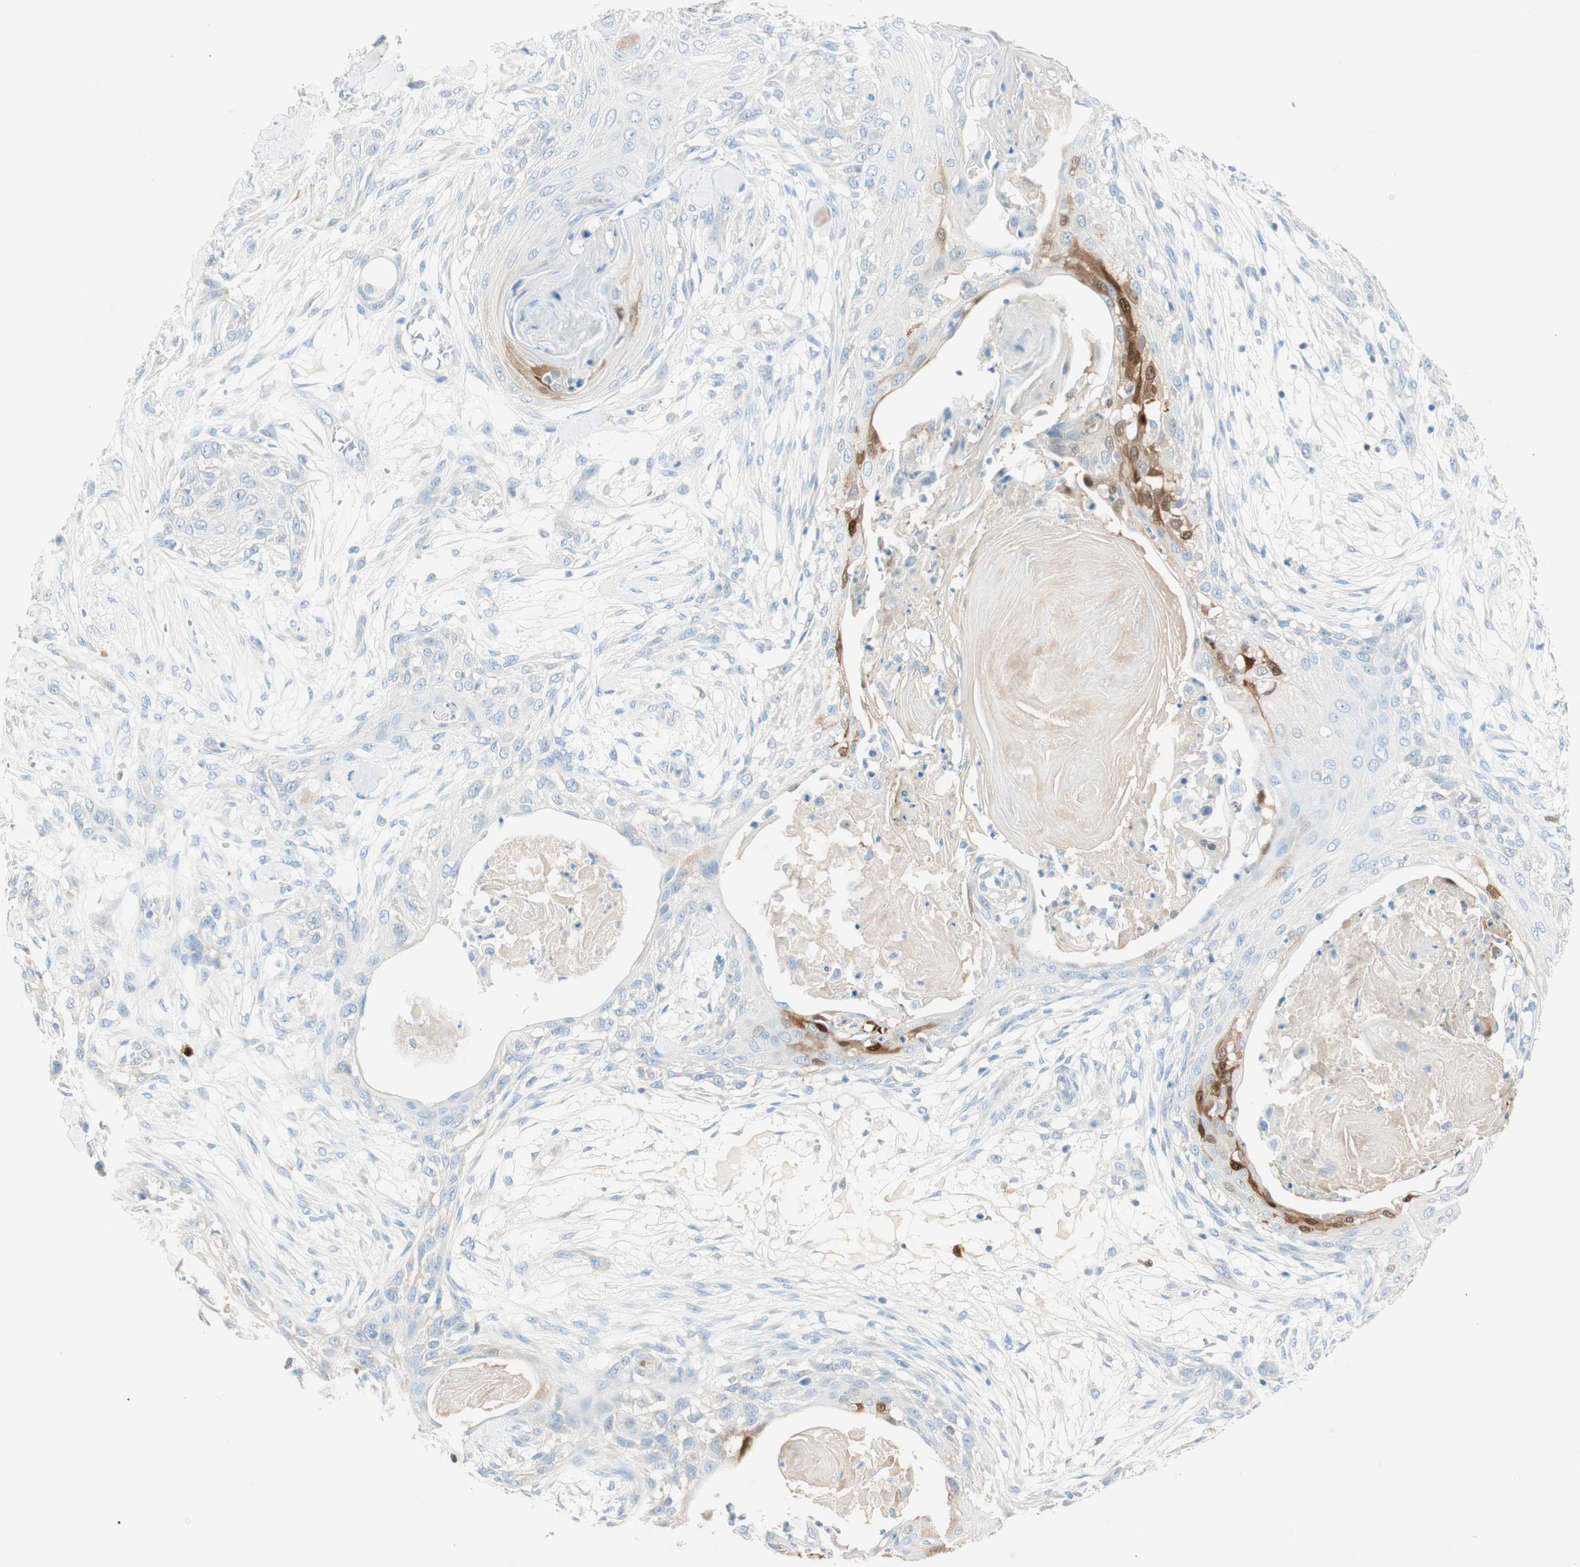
{"staining": {"intensity": "strong", "quantity": "<25%", "location": "cytoplasmic/membranous,nuclear"}, "tissue": "skin cancer", "cell_type": "Tumor cells", "image_type": "cancer", "snomed": [{"axis": "morphology", "description": "Squamous cell carcinoma, NOS"}, {"axis": "topography", "description": "Skin"}], "caption": "Skin squamous cell carcinoma stained with a brown dye displays strong cytoplasmic/membranous and nuclear positive positivity in approximately <25% of tumor cells.", "gene": "HPGD", "patient": {"sex": "female", "age": 59}}